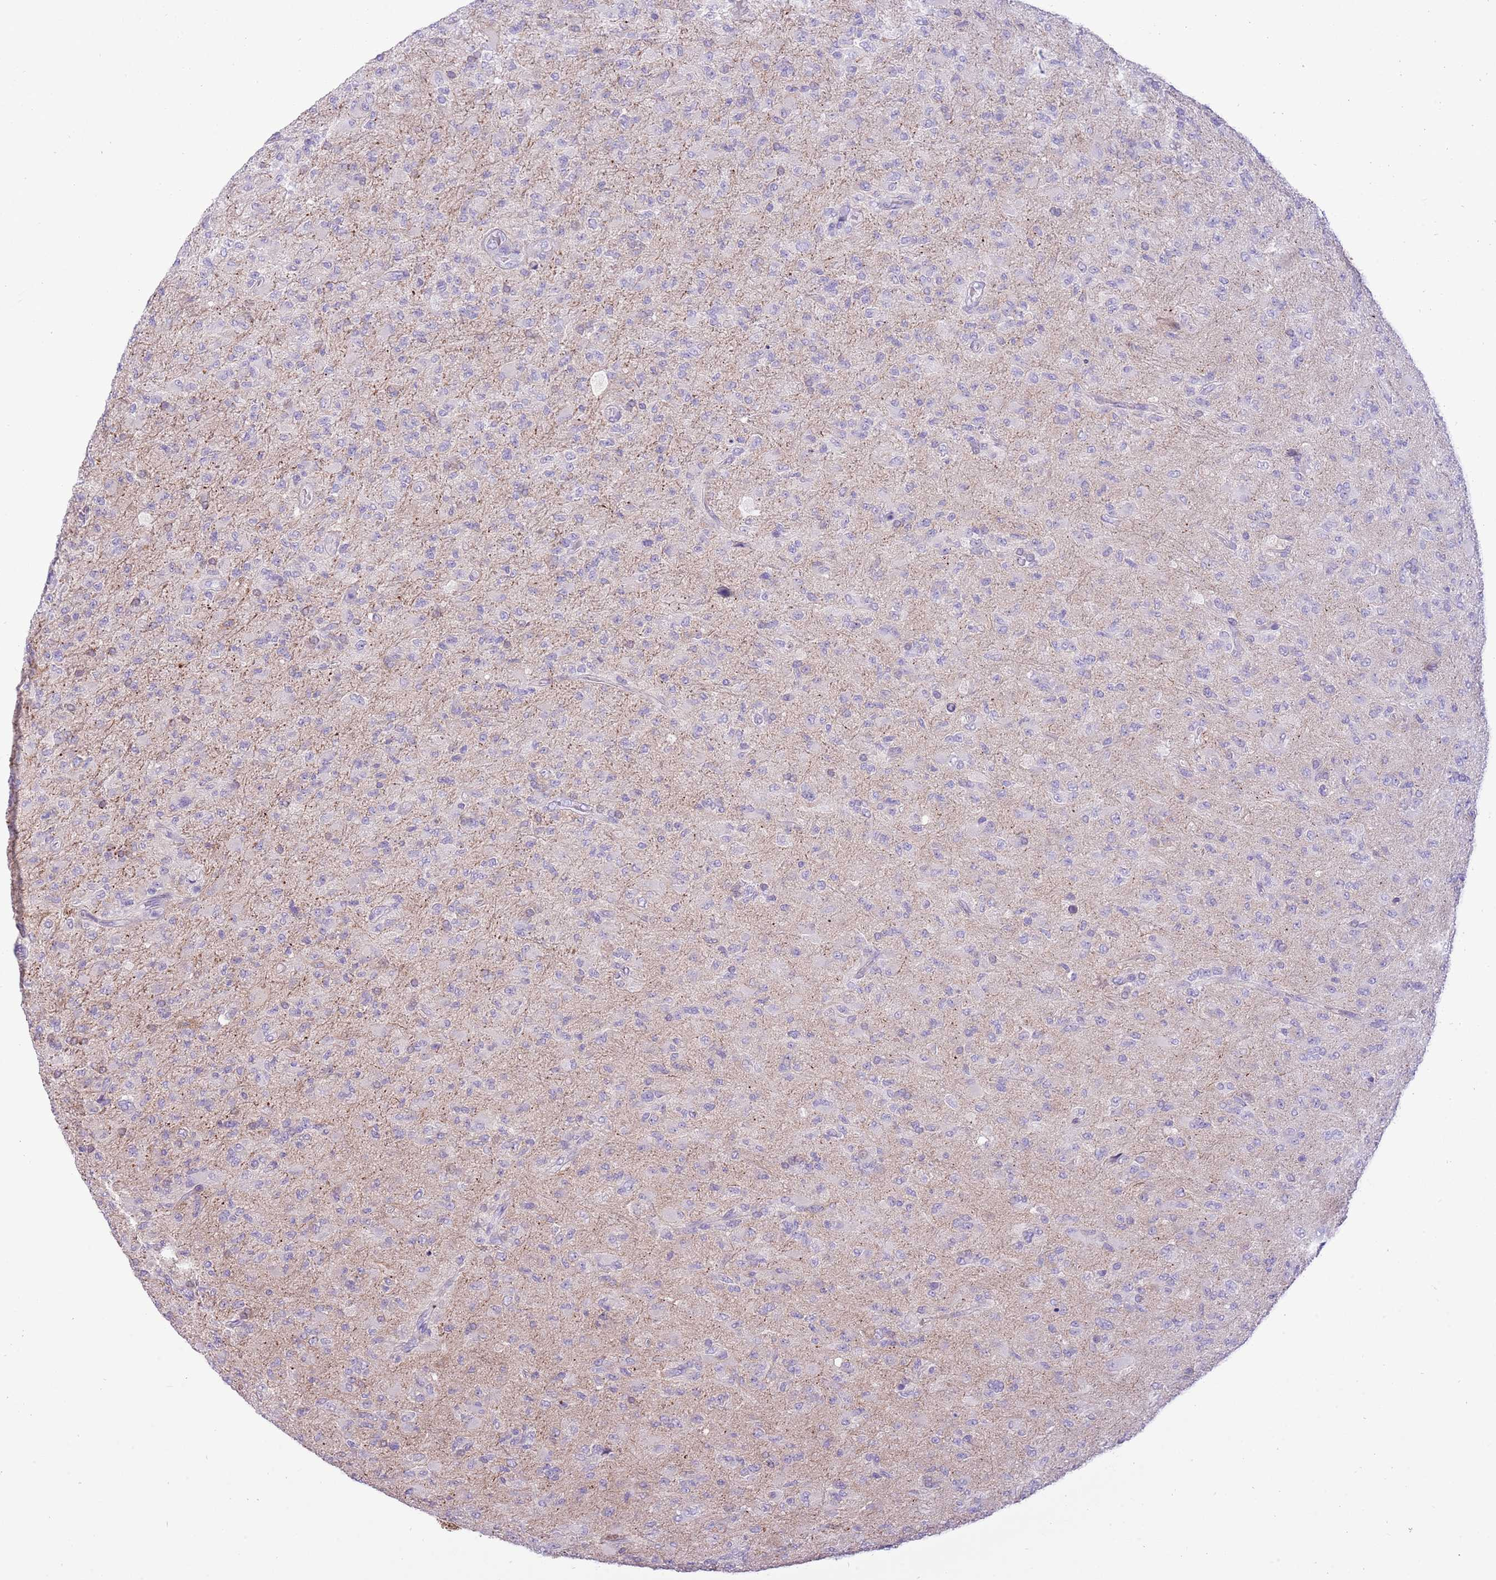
{"staining": {"intensity": "negative", "quantity": "none", "location": "none"}, "tissue": "glioma", "cell_type": "Tumor cells", "image_type": "cancer", "snomed": [{"axis": "morphology", "description": "Glioma, malignant, Low grade"}, {"axis": "topography", "description": "Brain"}], "caption": "Tumor cells are negative for protein expression in human glioma.", "gene": "ZC4H2", "patient": {"sex": "male", "age": 65}}